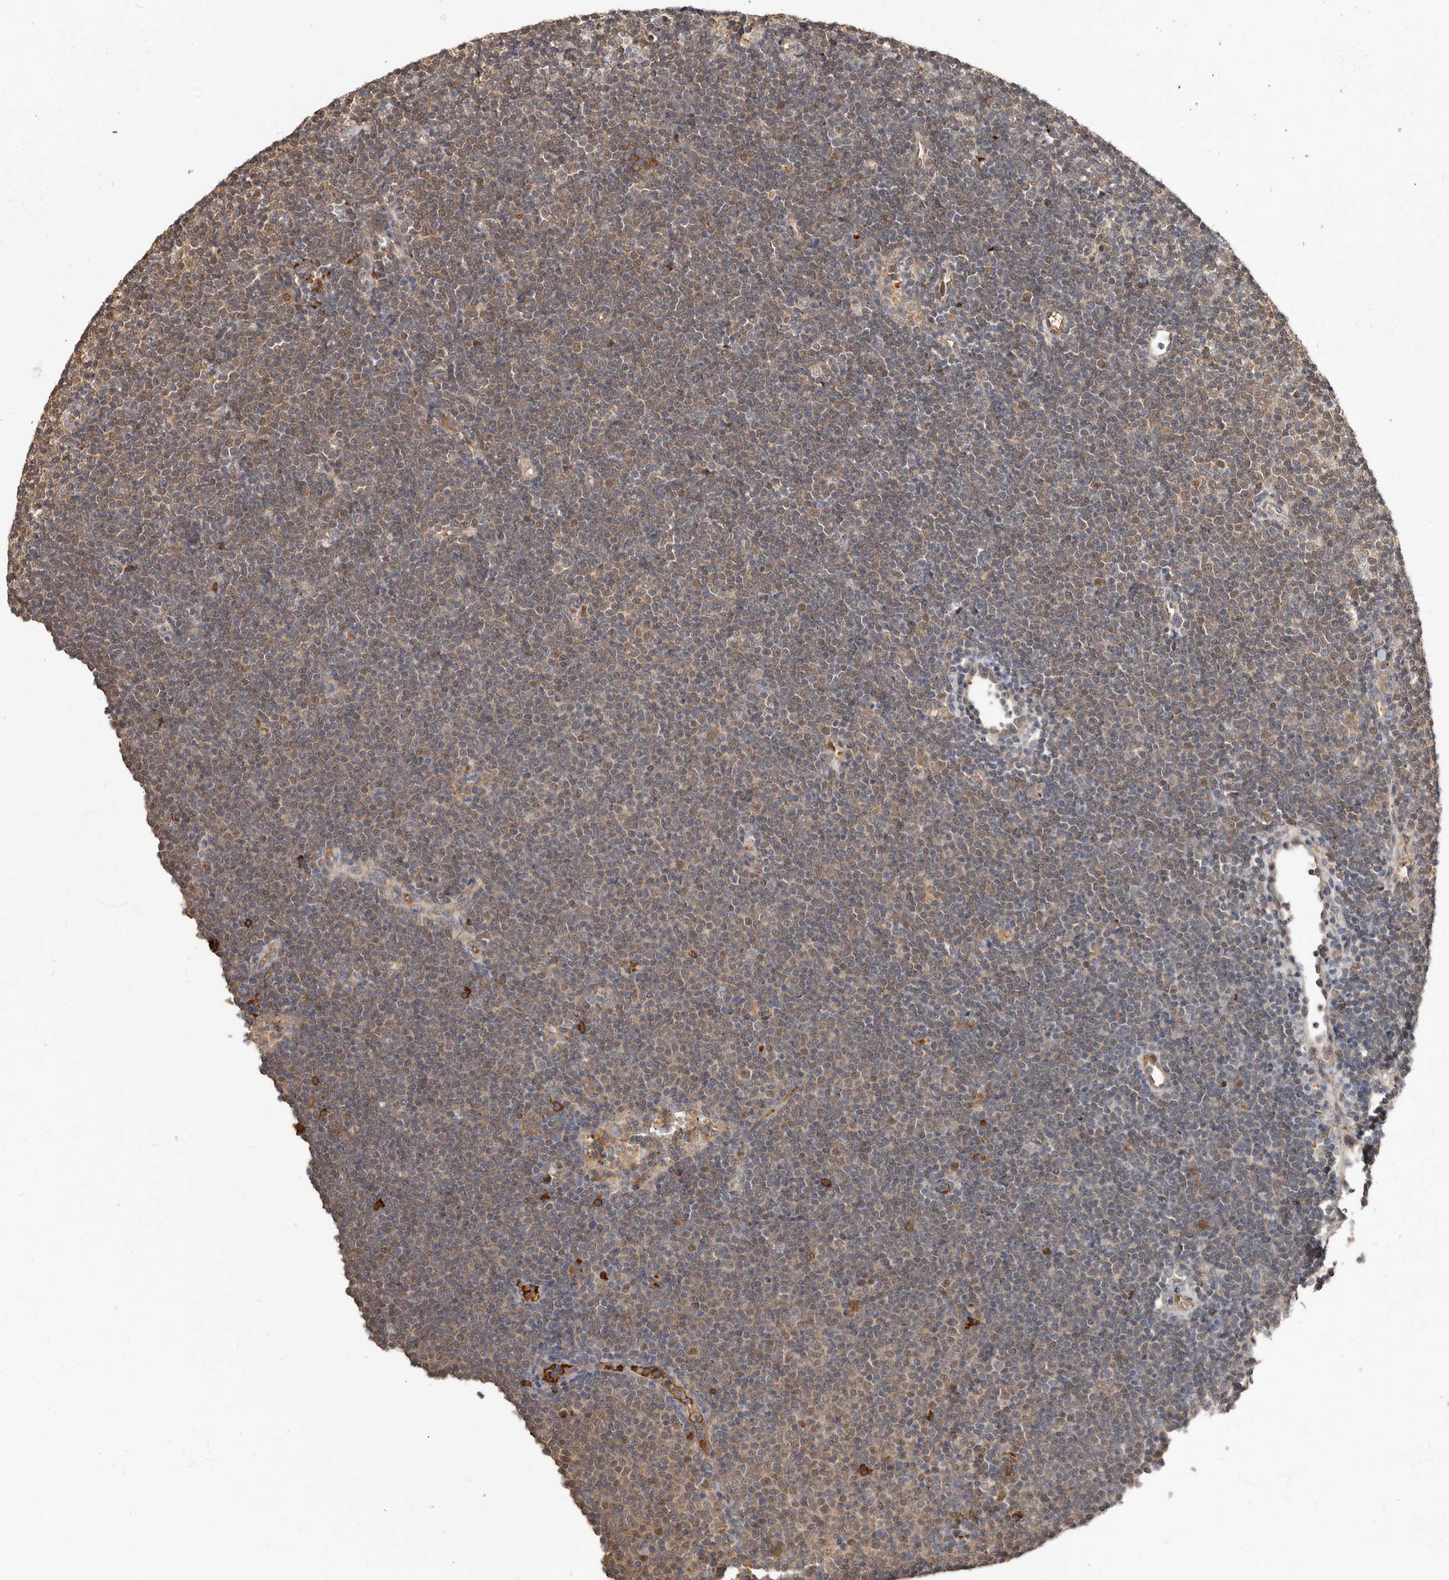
{"staining": {"intensity": "weak", "quantity": "25%-75%", "location": "cytoplasmic/membranous,nuclear"}, "tissue": "lymphoma", "cell_type": "Tumor cells", "image_type": "cancer", "snomed": [{"axis": "morphology", "description": "Malignant lymphoma, non-Hodgkin's type, Low grade"}, {"axis": "topography", "description": "Lymph node"}], "caption": "This micrograph demonstrates immunohistochemistry staining of human malignant lymphoma, non-Hodgkin's type (low-grade), with low weak cytoplasmic/membranous and nuclear expression in about 25%-75% of tumor cells.", "gene": "LRGUK", "patient": {"sex": "female", "age": 53}}